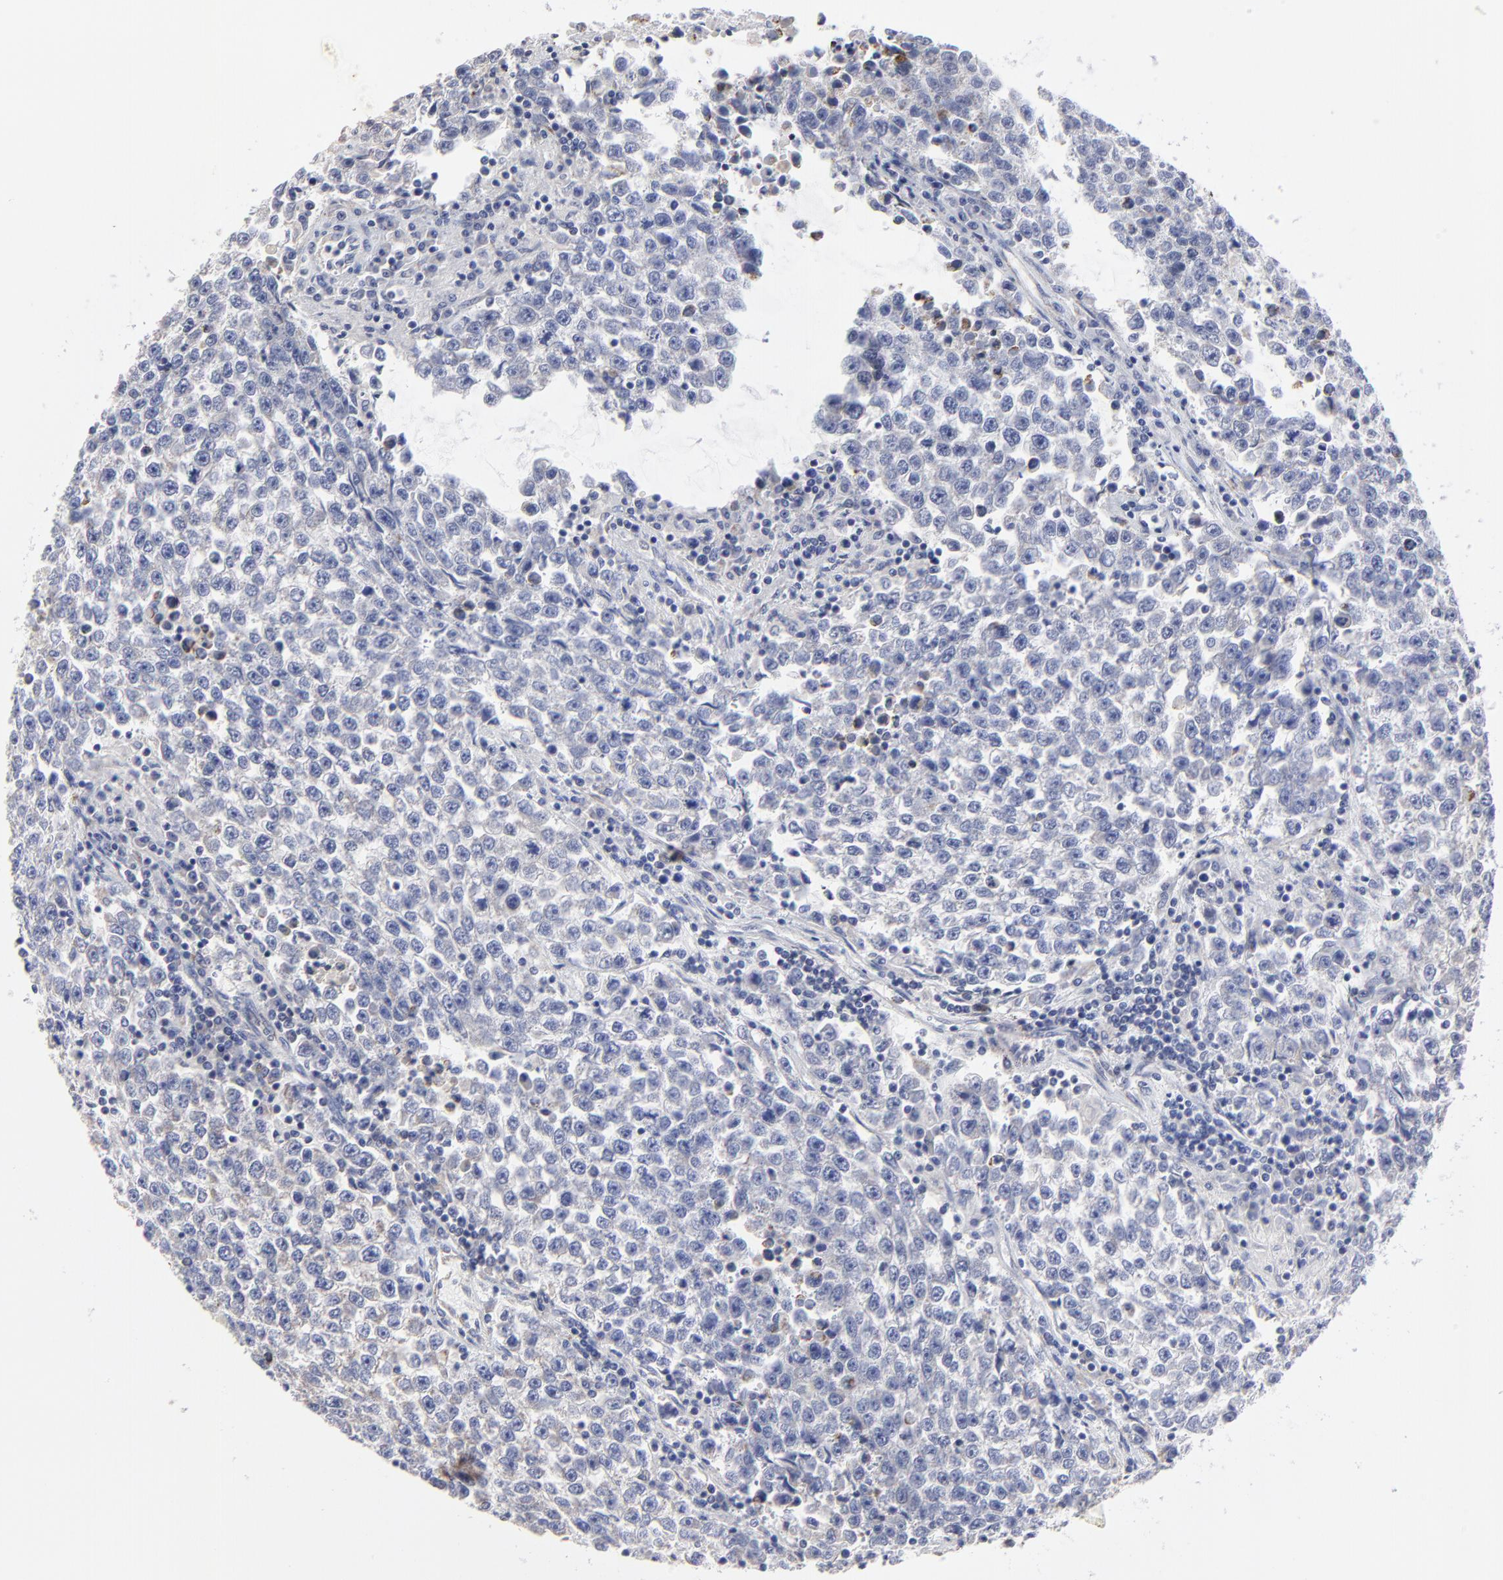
{"staining": {"intensity": "negative", "quantity": "none", "location": "none"}, "tissue": "testis cancer", "cell_type": "Tumor cells", "image_type": "cancer", "snomed": [{"axis": "morphology", "description": "Seminoma, NOS"}, {"axis": "topography", "description": "Testis"}], "caption": "Immunohistochemical staining of human testis cancer demonstrates no significant staining in tumor cells.", "gene": "PINK1", "patient": {"sex": "male", "age": 36}}